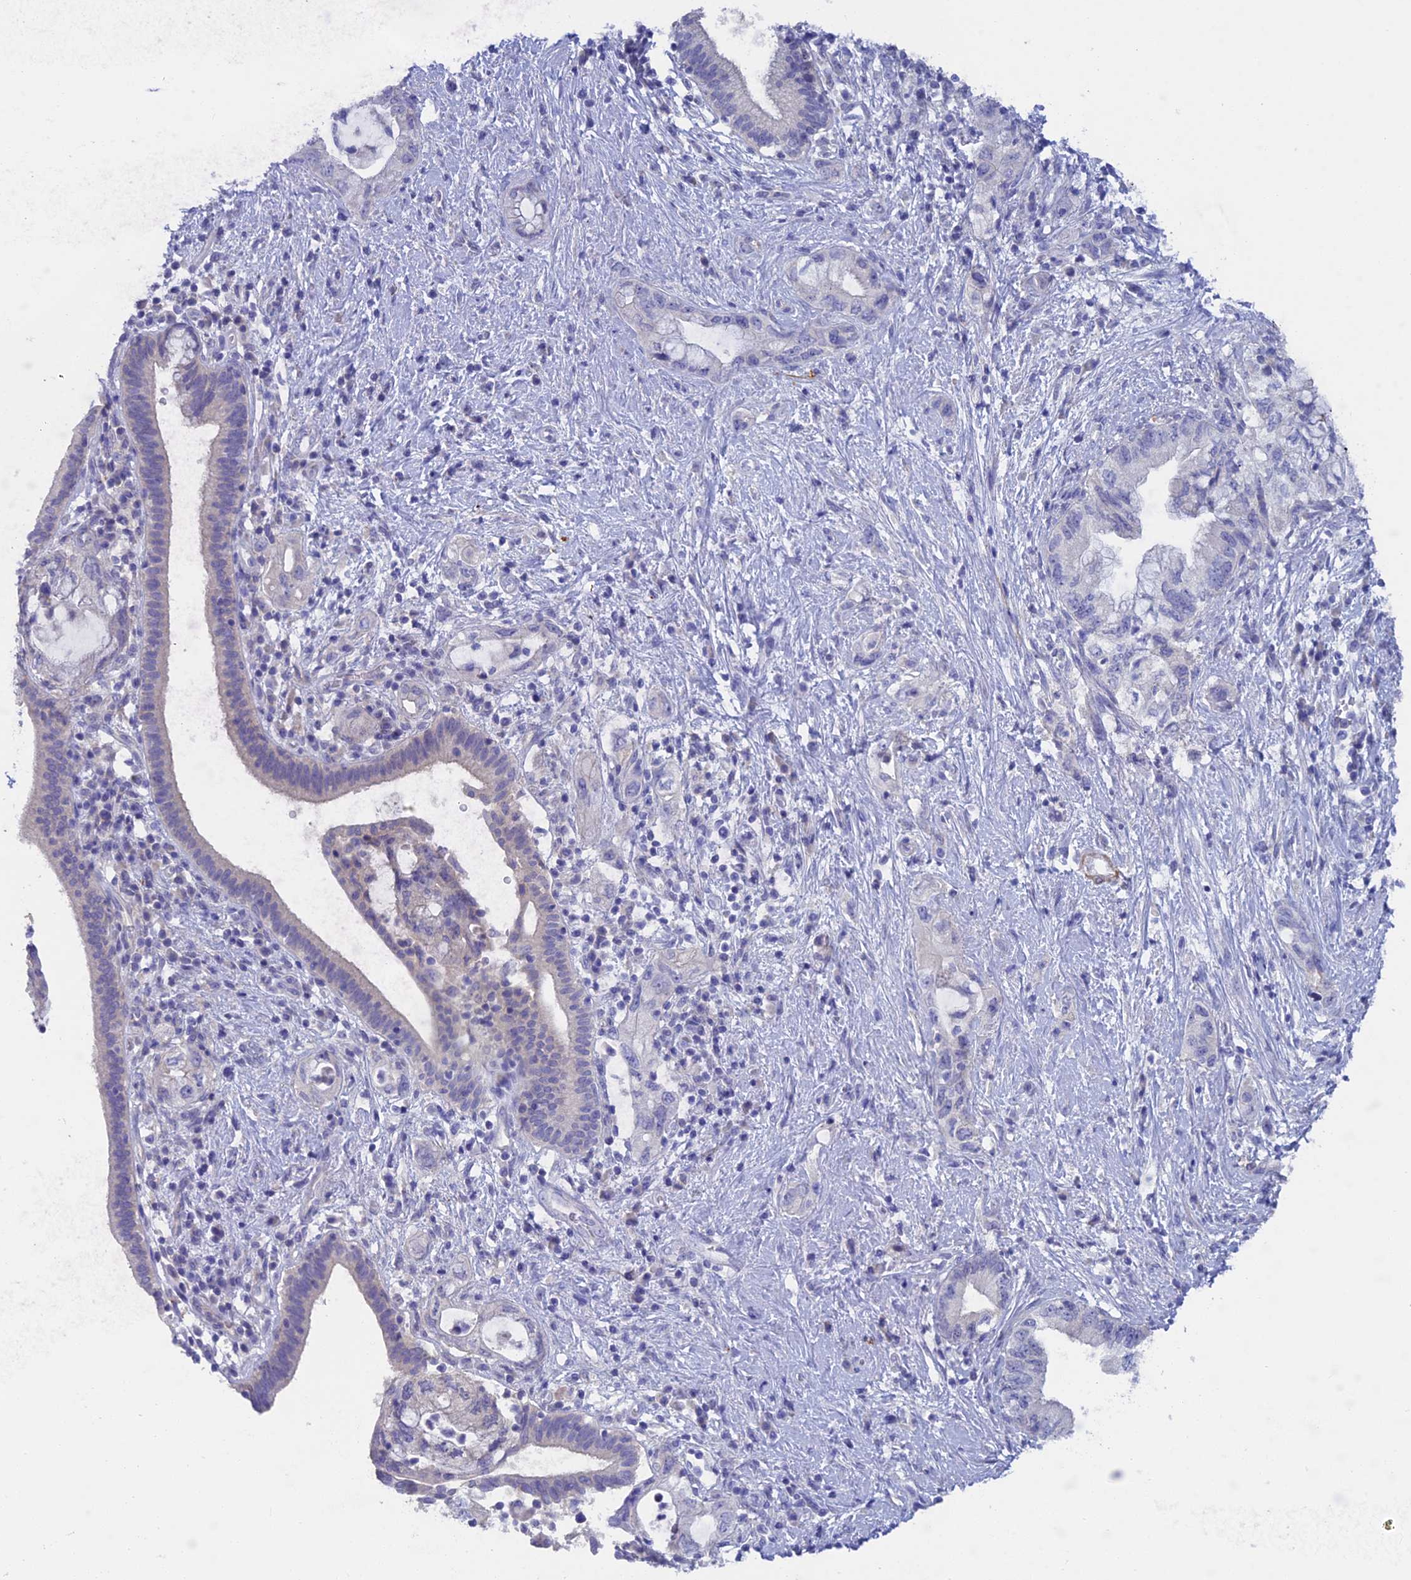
{"staining": {"intensity": "negative", "quantity": "none", "location": "none"}, "tissue": "pancreatic cancer", "cell_type": "Tumor cells", "image_type": "cancer", "snomed": [{"axis": "morphology", "description": "Adenocarcinoma, NOS"}, {"axis": "topography", "description": "Pancreas"}], "caption": "Human adenocarcinoma (pancreatic) stained for a protein using immunohistochemistry (IHC) demonstrates no positivity in tumor cells.", "gene": "XPO7", "patient": {"sex": "female", "age": 73}}